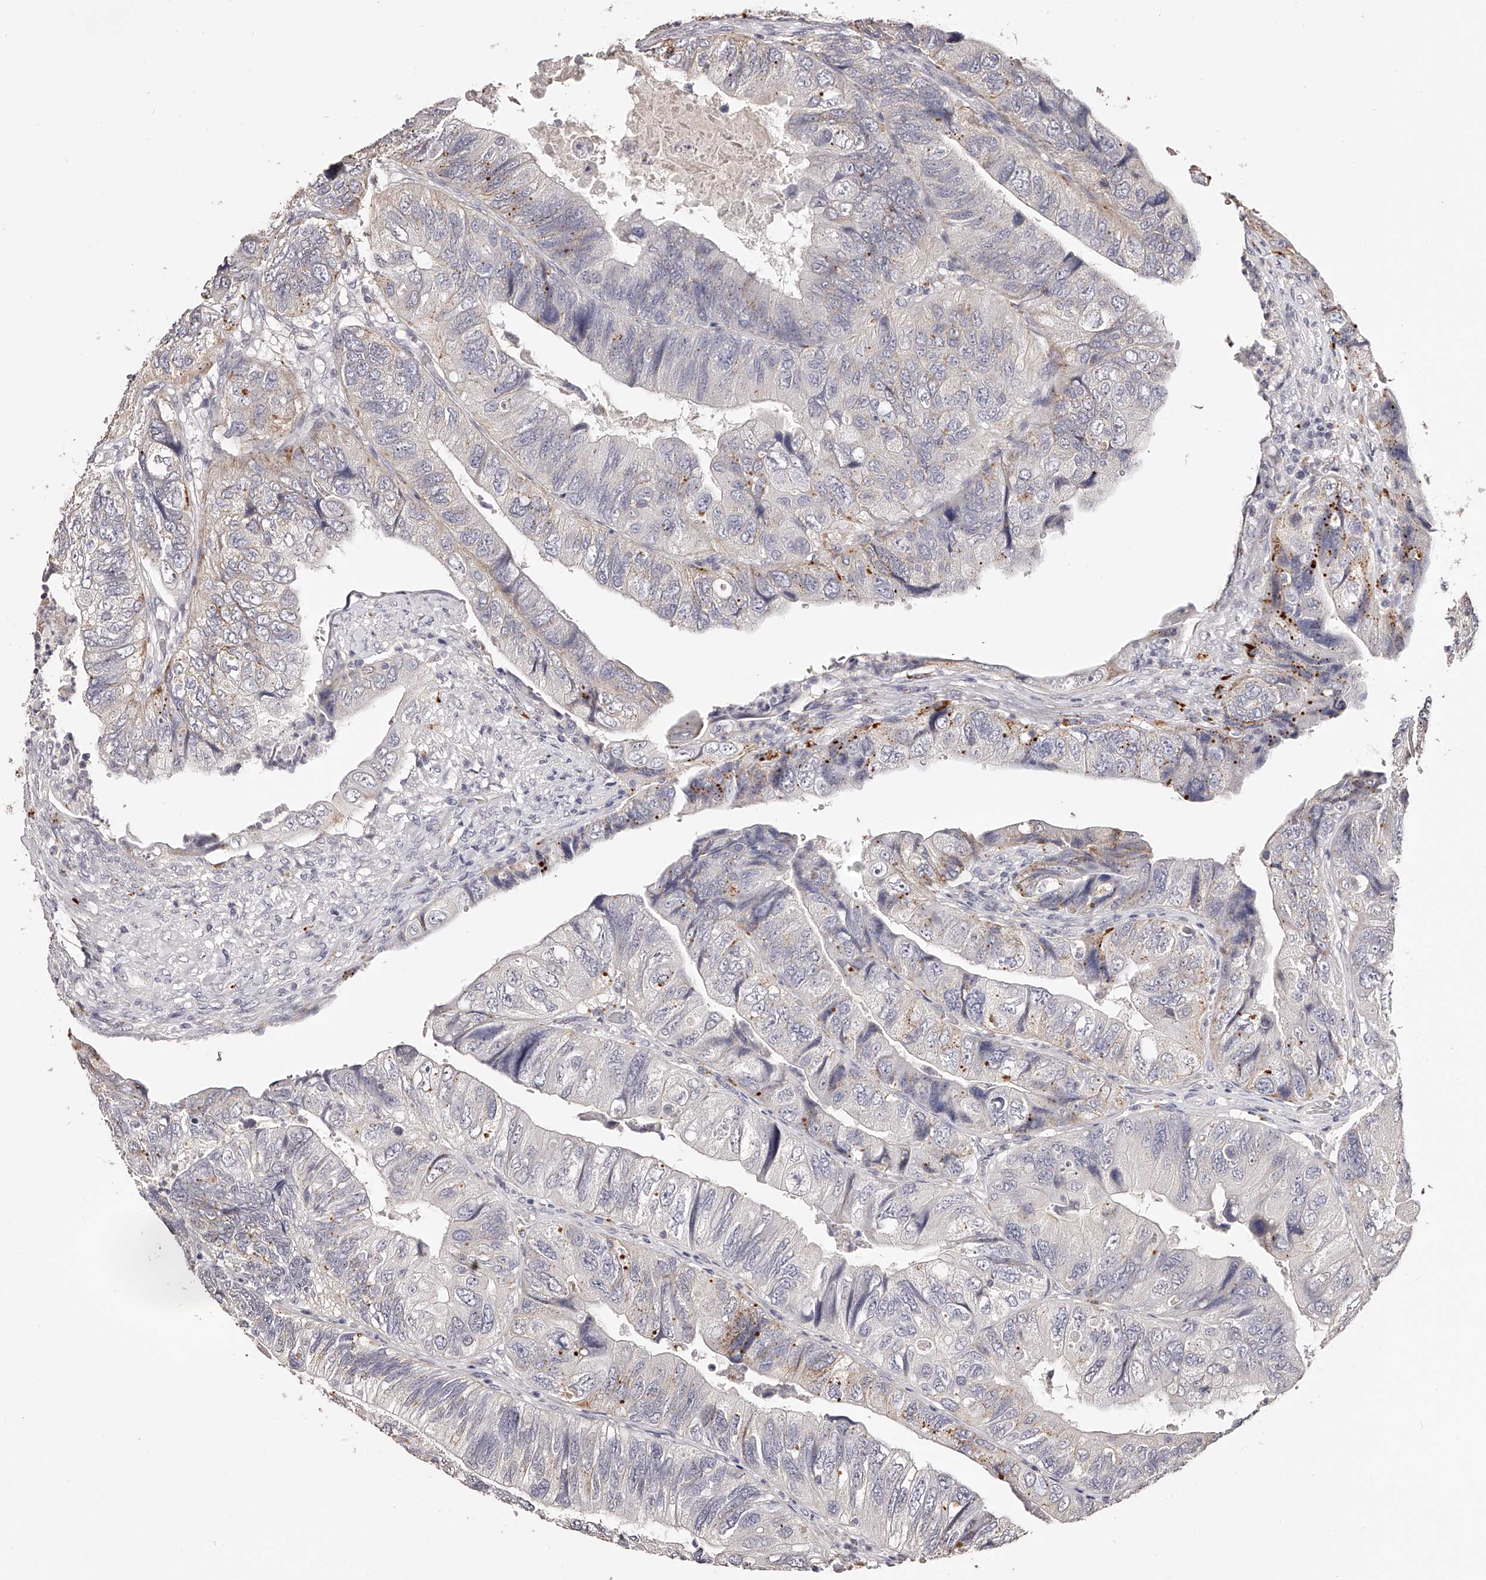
{"staining": {"intensity": "weak", "quantity": "<25%", "location": "cytoplasmic/membranous"}, "tissue": "colorectal cancer", "cell_type": "Tumor cells", "image_type": "cancer", "snomed": [{"axis": "morphology", "description": "Adenocarcinoma, NOS"}, {"axis": "topography", "description": "Rectum"}], "caption": "An immunohistochemistry (IHC) photomicrograph of adenocarcinoma (colorectal) is shown. There is no staining in tumor cells of adenocarcinoma (colorectal). (Stains: DAB immunohistochemistry (IHC) with hematoxylin counter stain, Microscopy: brightfield microscopy at high magnification).", "gene": "SLC35D3", "patient": {"sex": "male", "age": 63}}